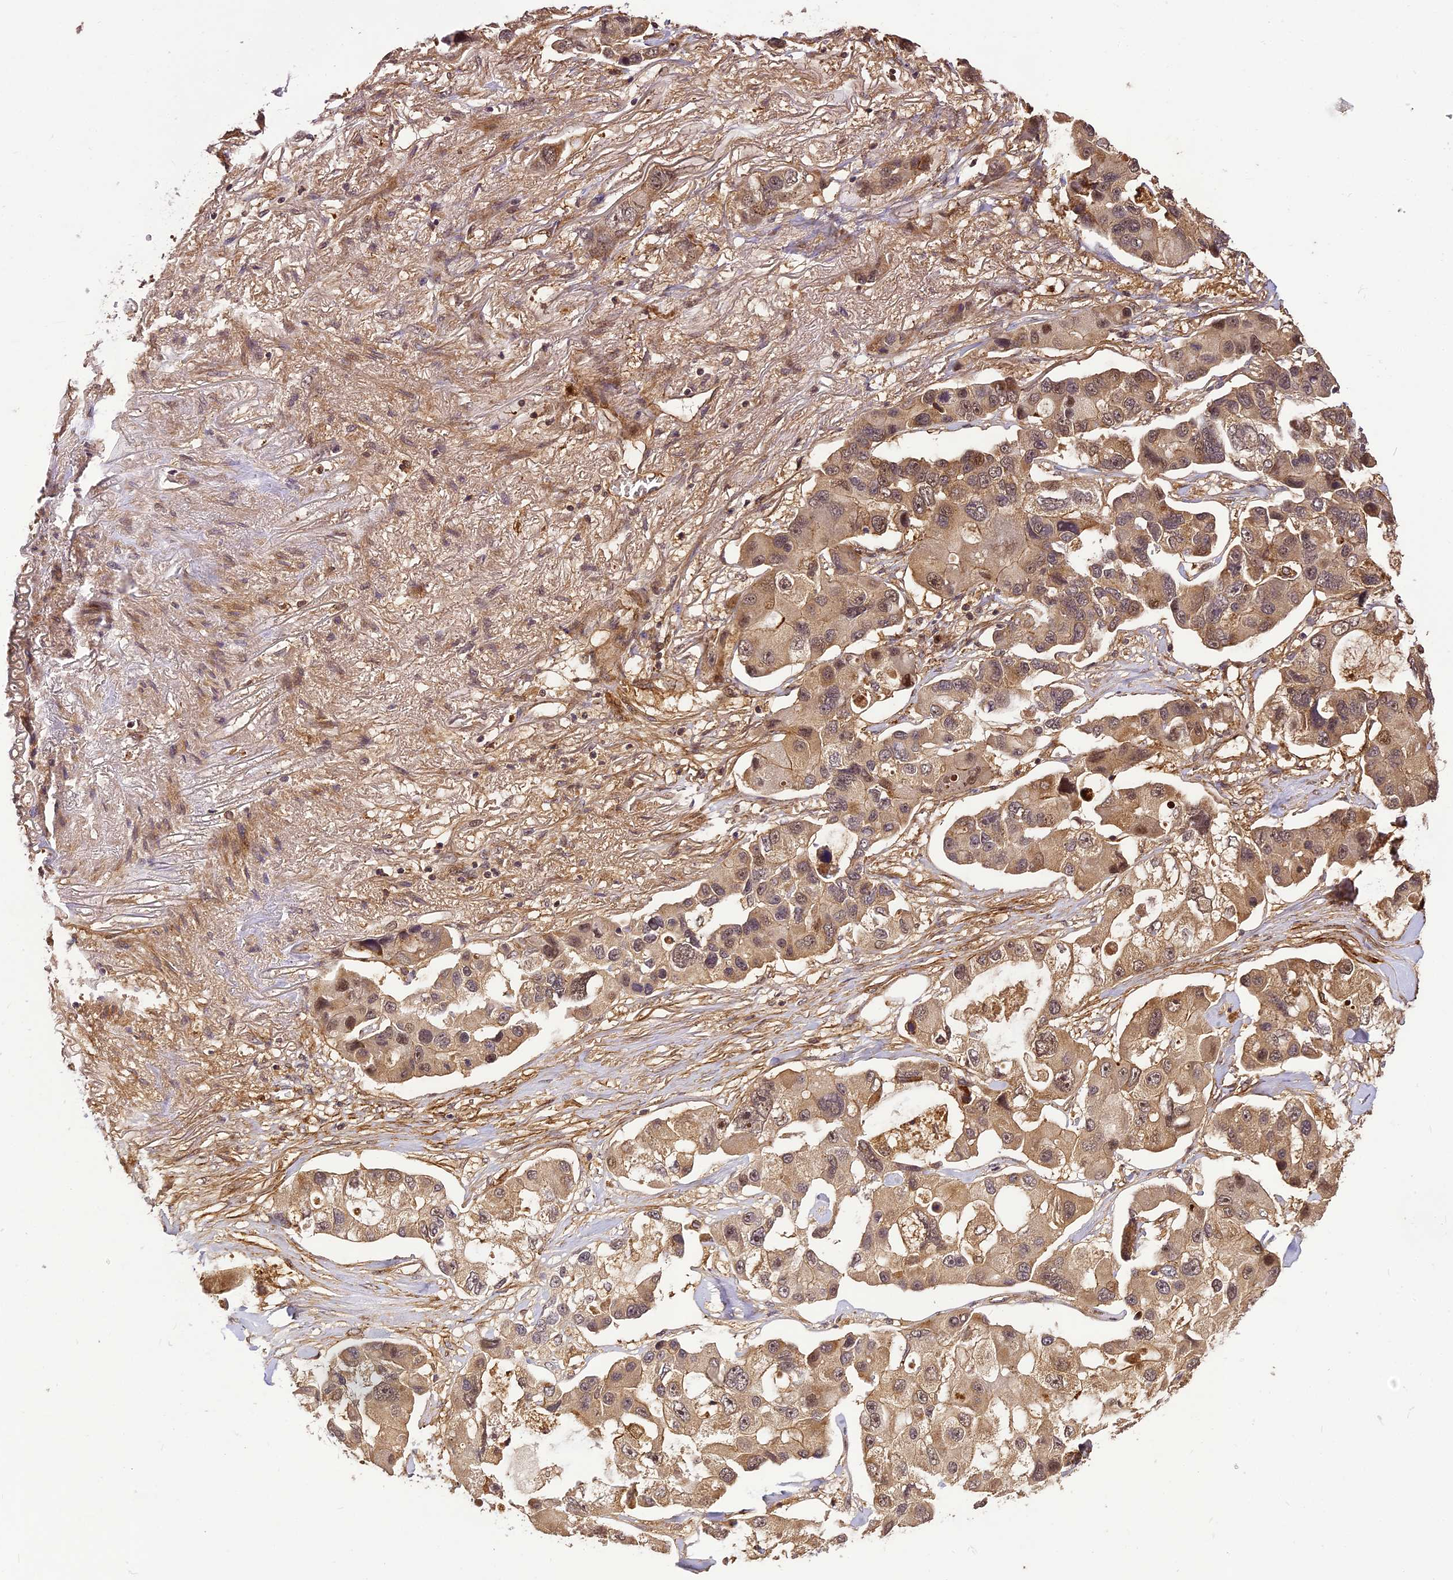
{"staining": {"intensity": "moderate", "quantity": ">75%", "location": "cytoplasmic/membranous,nuclear"}, "tissue": "lung cancer", "cell_type": "Tumor cells", "image_type": "cancer", "snomed": [{"axis": "morphology", "description": "Adenocarcinoma, NOS"}, {"axis": "topography", "description": "Lung"}], "caption": "Immunohistochemical staining of adenocarcinoma (lung) demonstrates medium levels of moderate cytoplasmic/membranous and nuclear protein positivity in about >75% of tumor cells.", "gene": "BCDIN3D", "patient": {"sex": "female", "age": 54}}